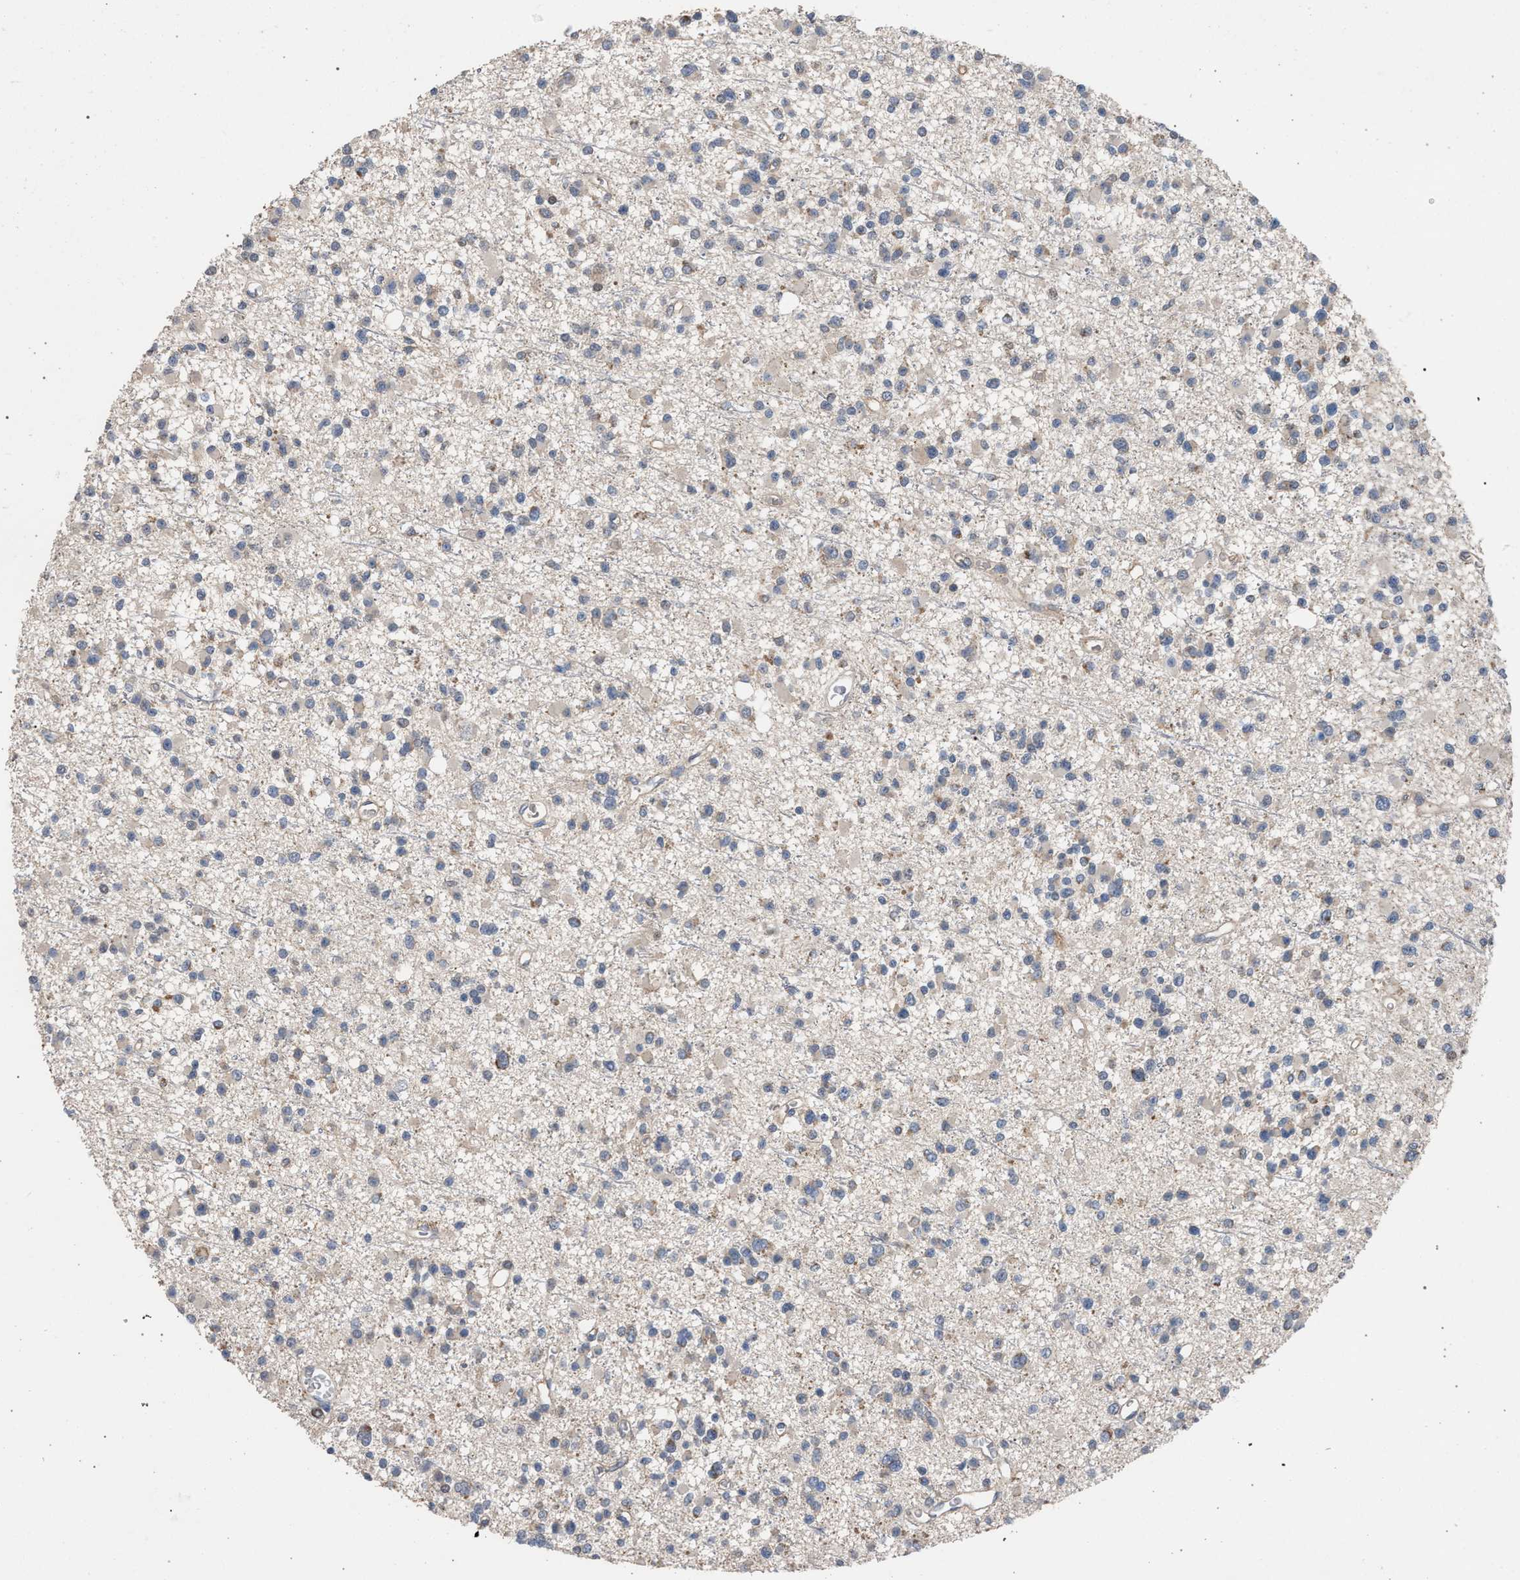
{"staining": {"intensity": "weak", "quantity": "<25%", "location": "cytoplasmic/membranous"}, "tissue": "glioma", "cell_type": "Tumor cells", "image_type": "cancer", "snomed": [{"axis": "morphology", "description": "Glioma, malignant, Low grade"}, {"axis": "topography", "description": "Brain"}], "caption": "This histopathology image is of malignant glioma (low-grade) stained with immunohistochemistry (IHC) to label a protein in brown with the nuclei are counter-stained blue. There is no expression in tumor cells.", "gene": "TECPR1", "patient": {"sex": "female", "age": 22}}